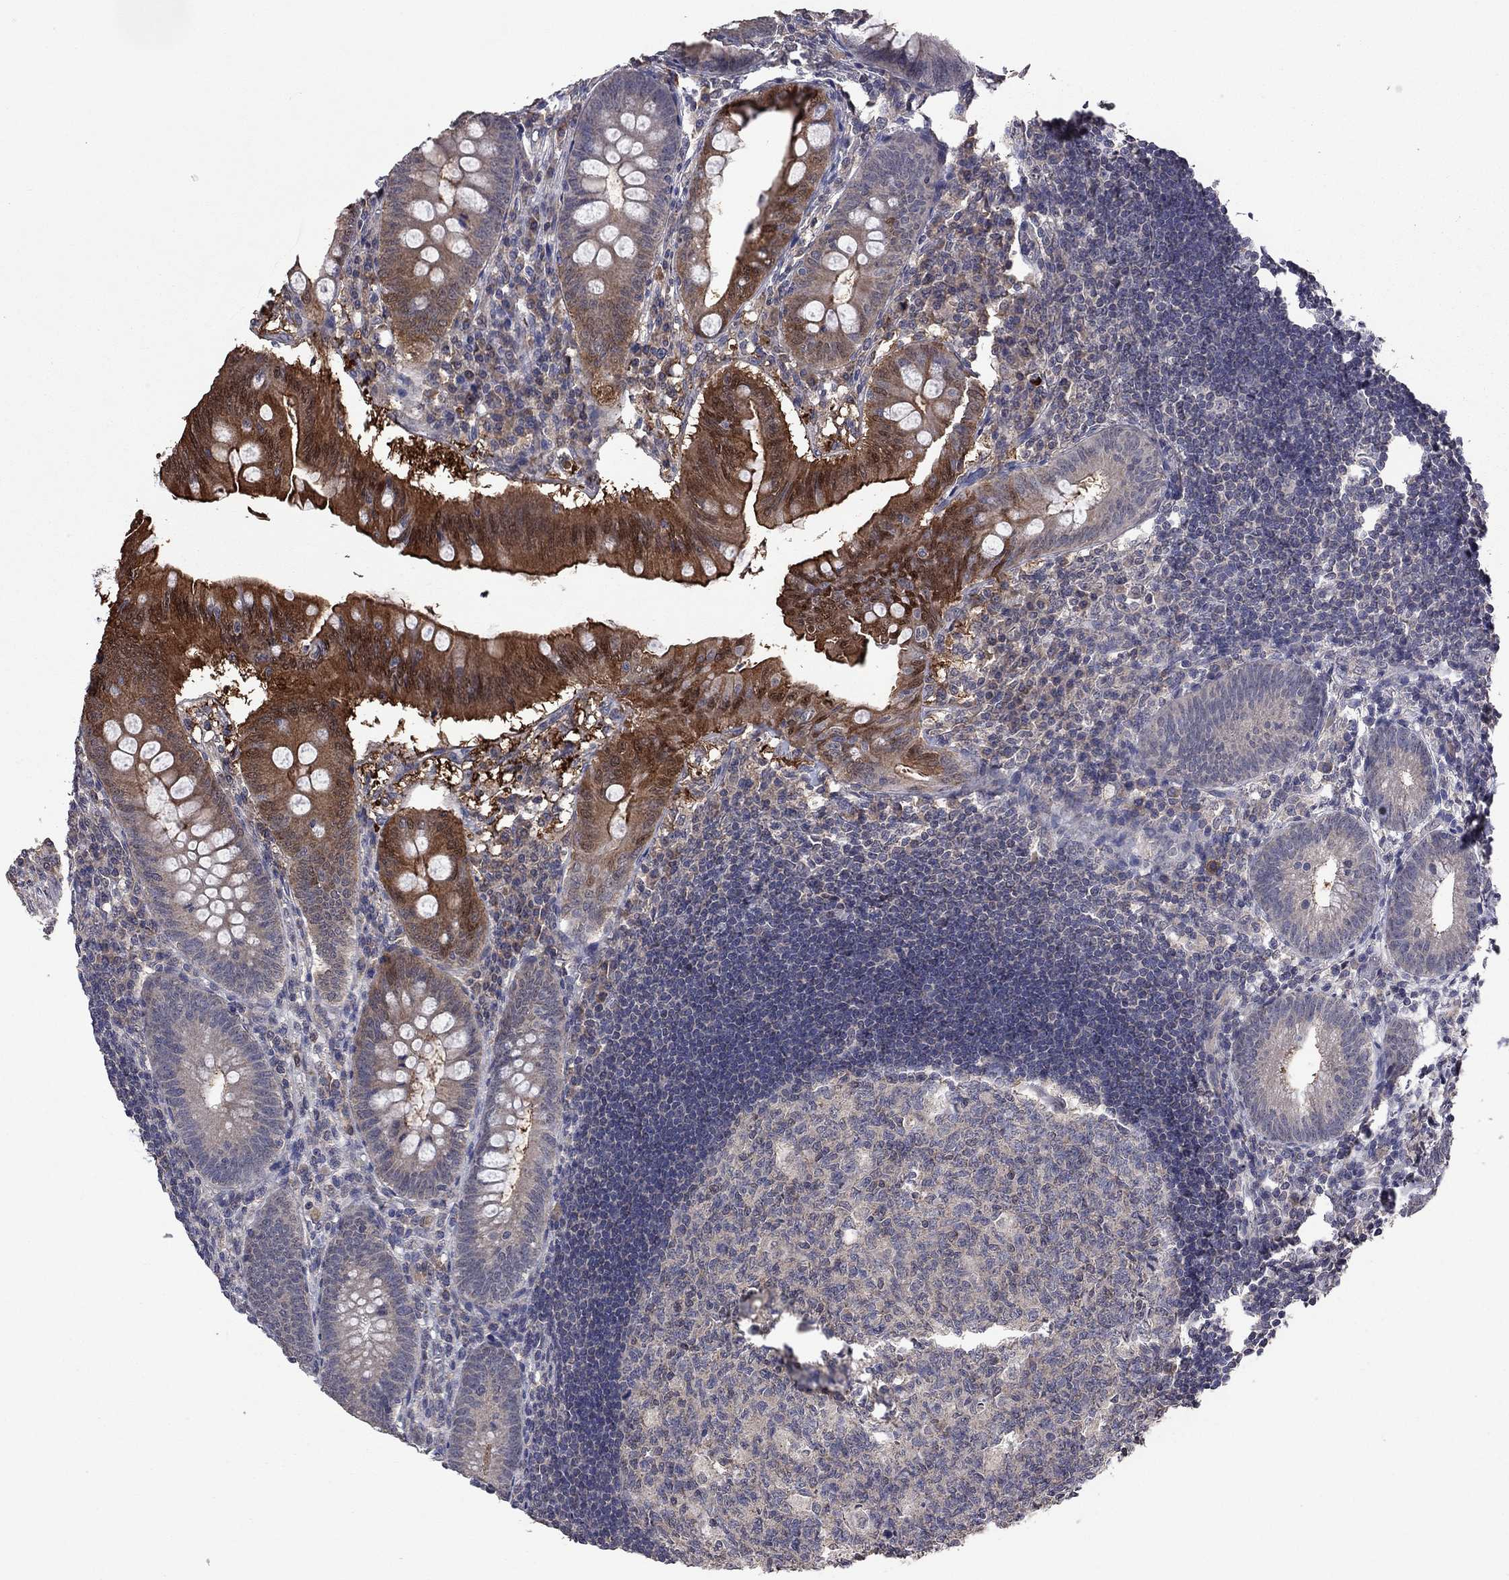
{"staining": {"intensity": "strong", "quantity": "25%-75%", "location": "cytoplasmic/membranous"}, "tissue": "appendix", "cell_type": "Glandular cells", "image_type": "normal", "snomed": [{"axis": "morphology", "description": "Normal tissue, NOS"}, {"axis": "morphology", "description": "Inflammation, NOS"}, {"axis": "topography", "description": "Appendix"}], "caption": "Glandular cells reveal strong cytoplasmic/membranous staining in about 25%-75% of cells in benign appendix. The staining was performed using DAB to visualize the protein expression in brown, while the nuclei were stained in blue with hematoxylin (Magnification: 20x).", "gene": "TSNARE1", "patient": {"sex": "male", "age": 16}}